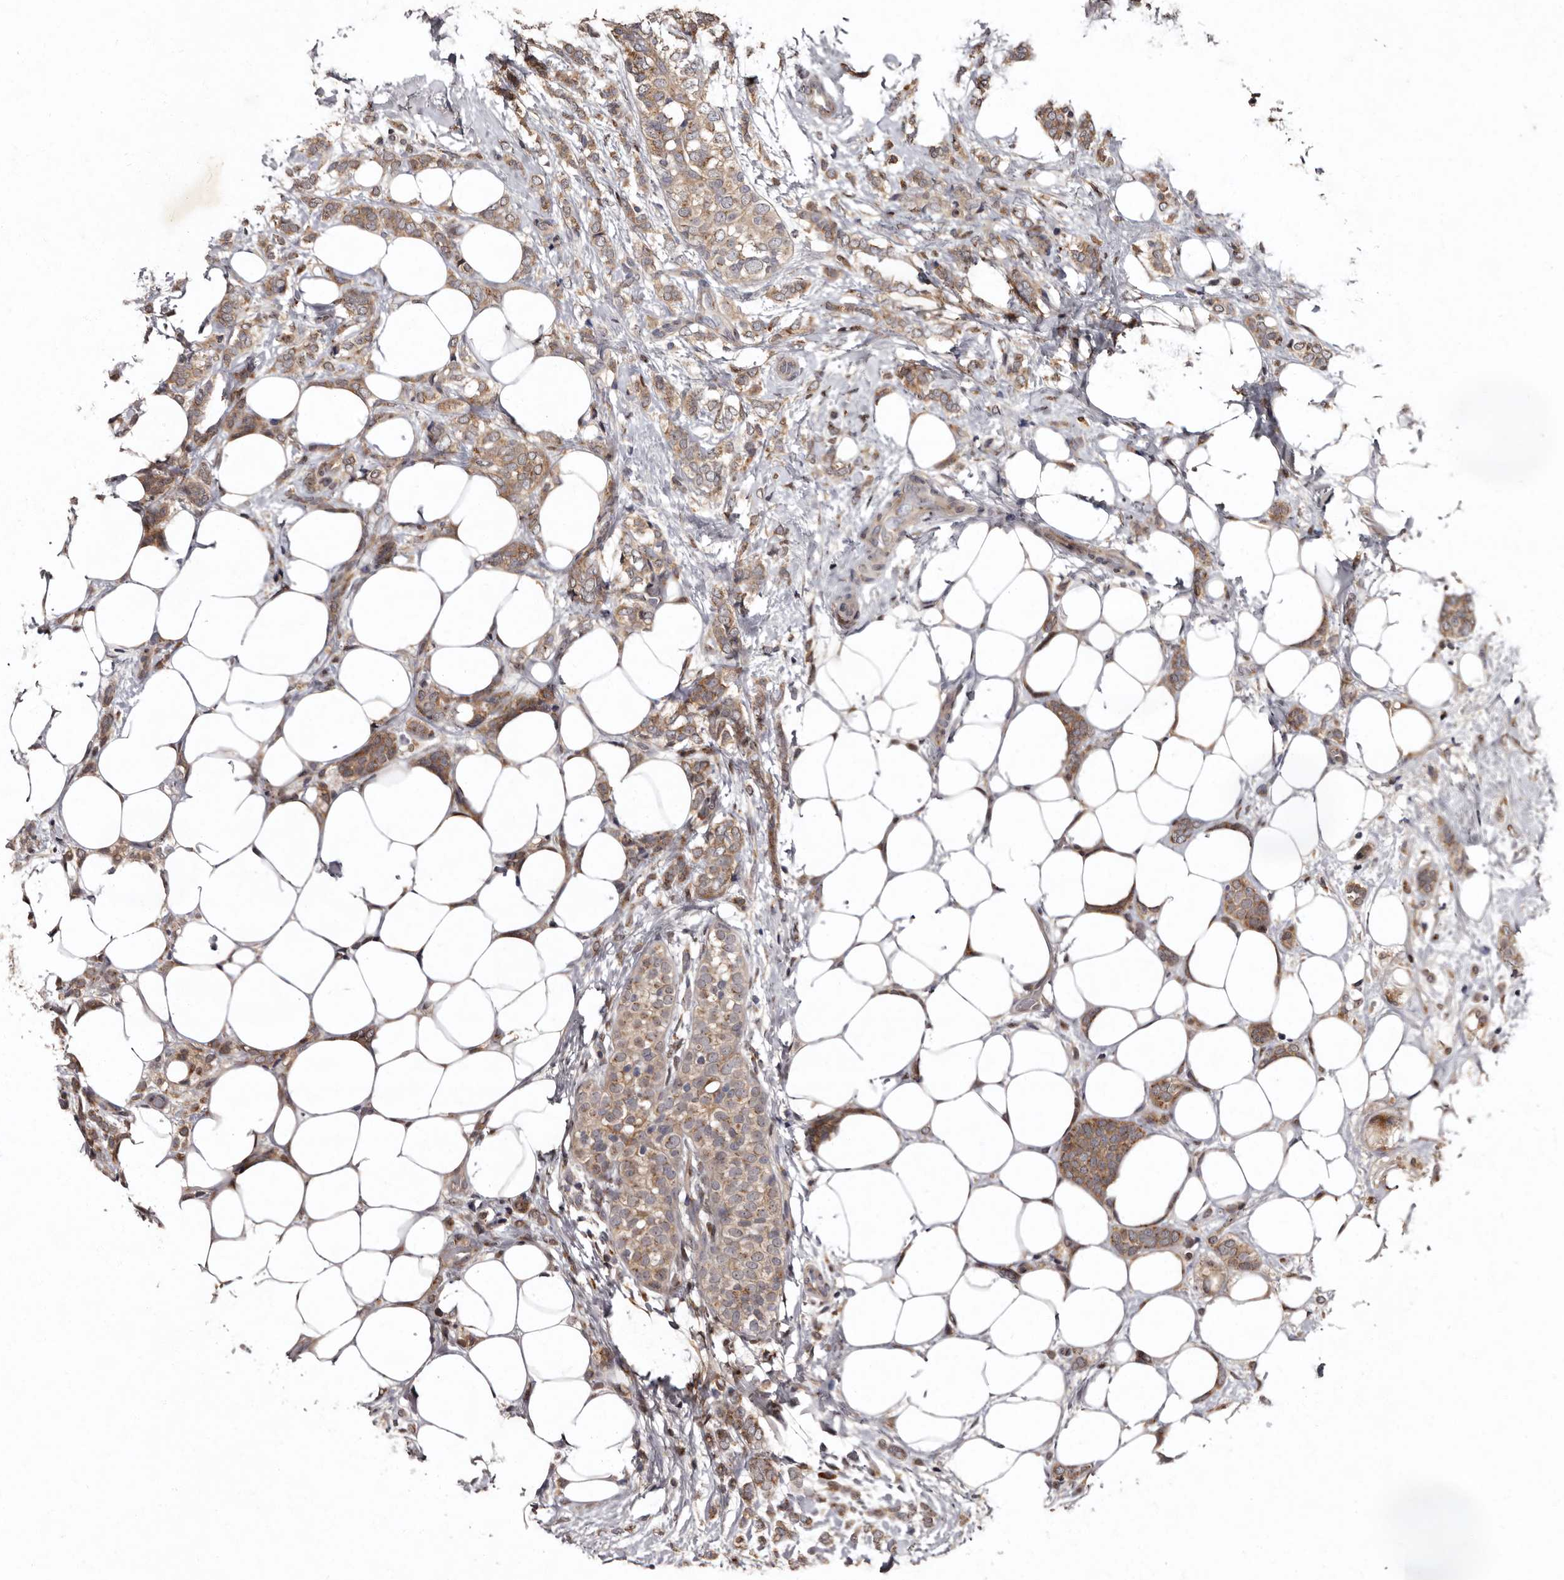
{"staining": {"intensity": "moderate", "quantity": ">75%", "location": "cytoplasmic/membranous"}, "tissue": "breast cancer", "cell_type": "Tumor cells", "image_type": "cancer", "snomed": [{"axis": "morphology", "description": "Lobular carcinoma"}, {"axis": "topography", "description": "Breast"}], "caption": "This is an image of IHC staining of lobular carcinoma (breast), which shows moderate positivity in the cytoplasmic/membranous of tumor cells.", "gene": "FAM91A1", "patient": {"sex": "female", "age": 50}}